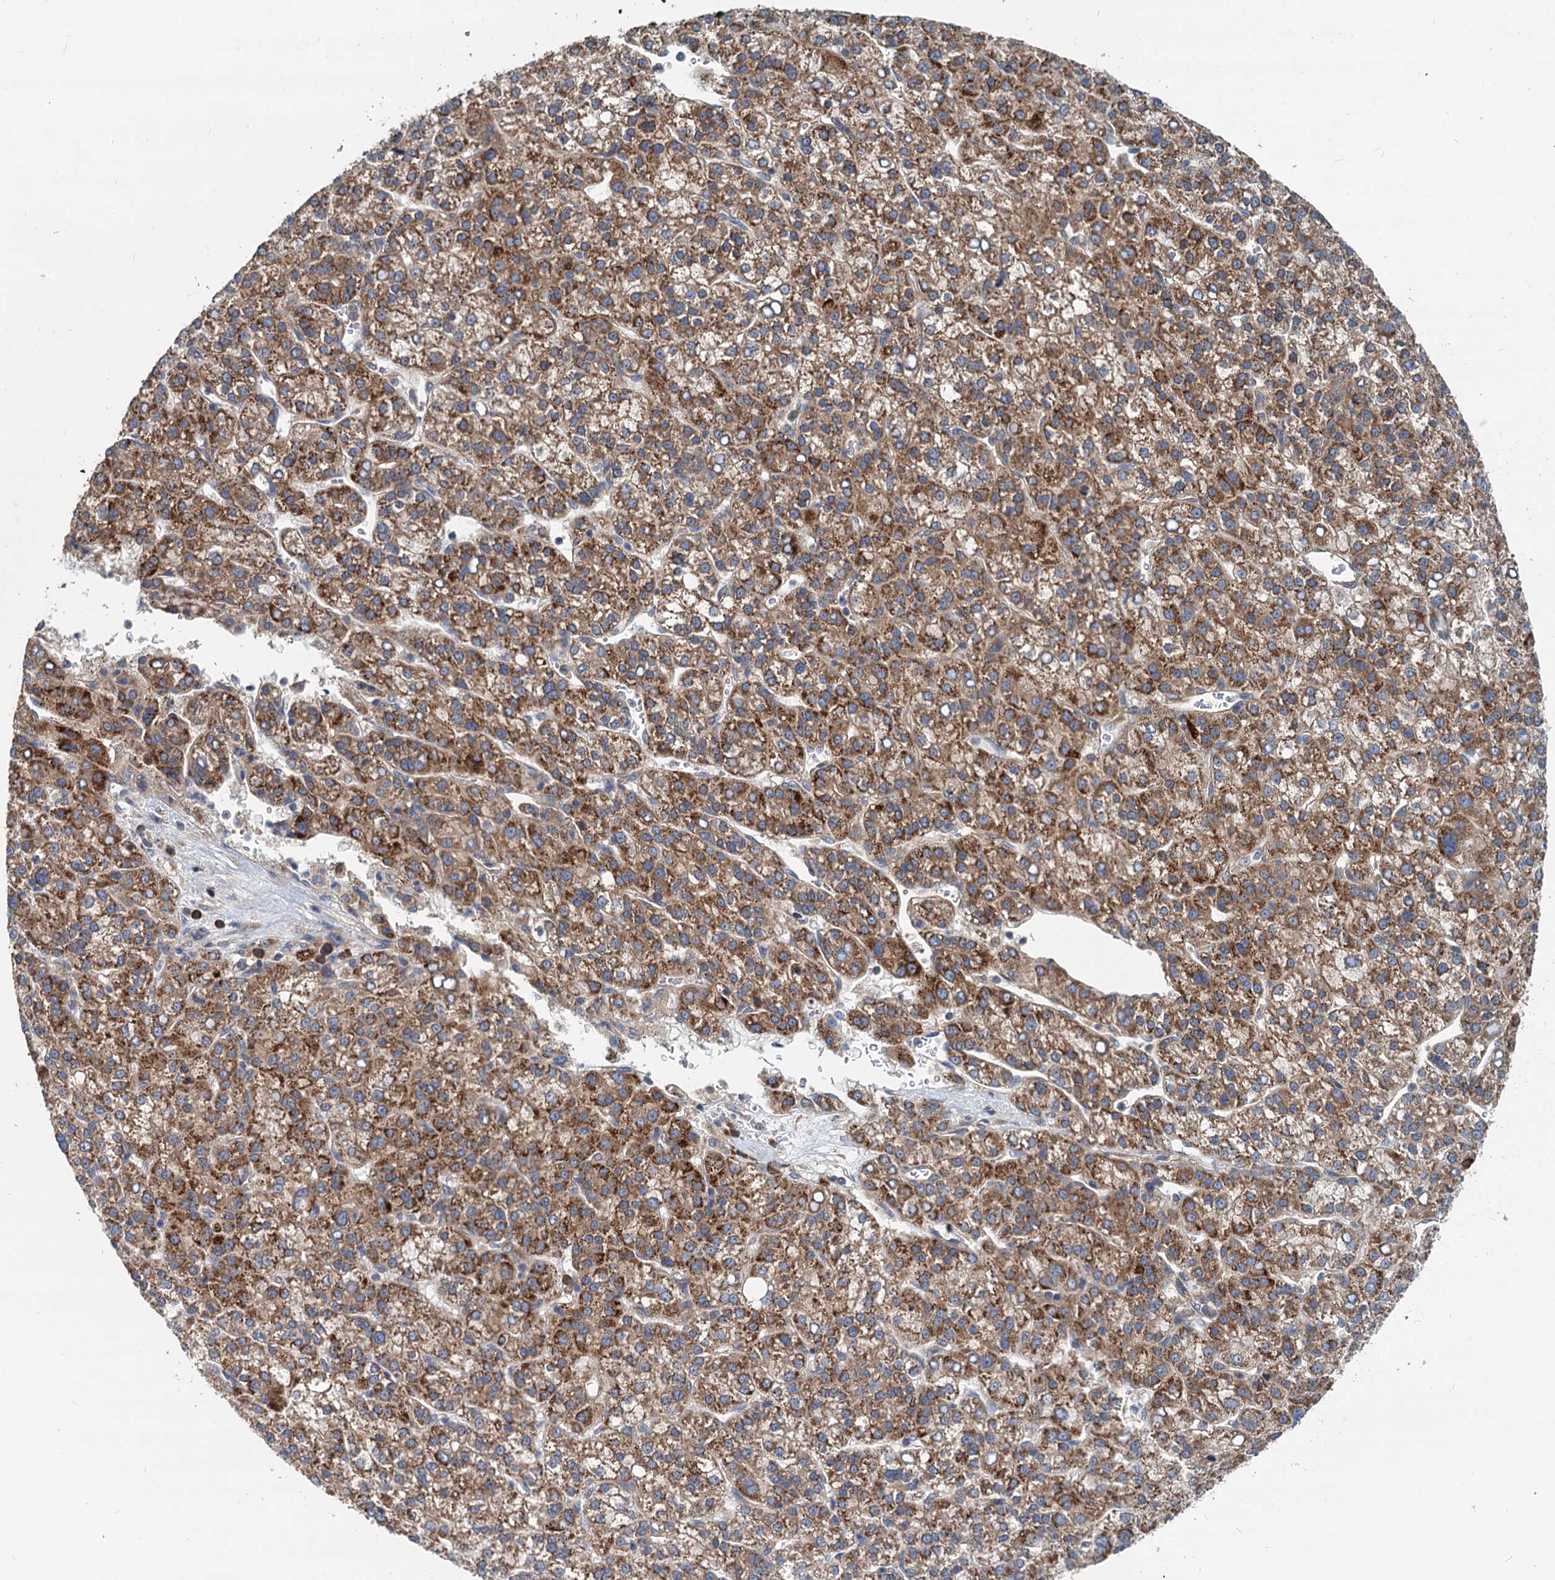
{"staining": {"intensity": "moderate", "quantity": ">75%", "location": "cytoplasmic/membranous"}, "tissue": "liver cancer", "cell_type": "Tumor cells", "image_type": "cancer", "snomed": [{"axis": "morphology", "description": "Carcinoma, Hepatocellular, NOS"}, {"axis": "topography", "description": "Liver"}], "caption": "There is medium levels of moderate cytoplasmic/membranous staining in tumor cells of liver hepatocellular carcinoma, as demonstrated by immunohistochemical staining (brown color).", "gene": "EIF2B2", "patient": {"sex": "female", "age": 58}}